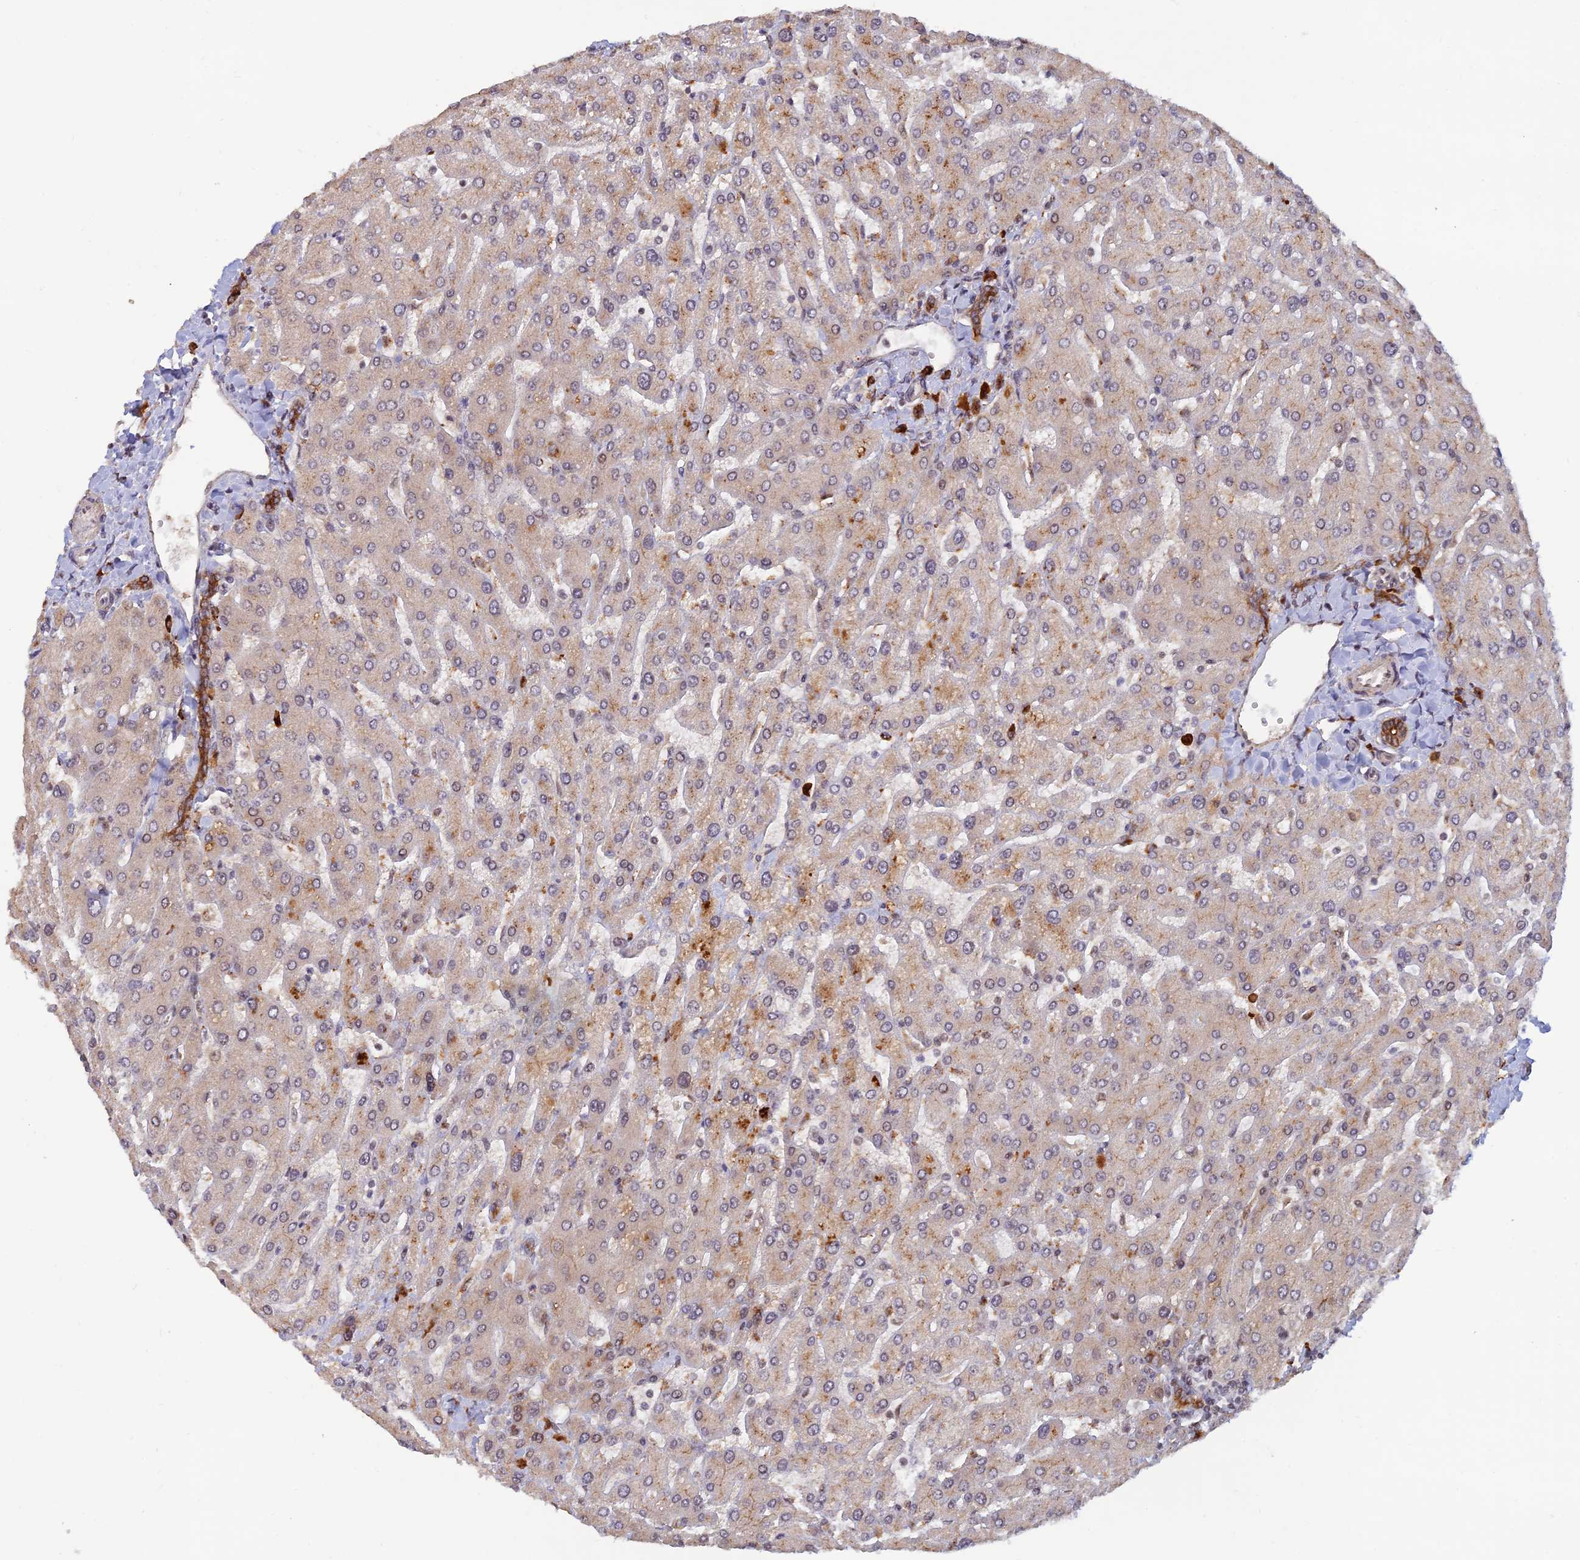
{"staining": {"intensity": "moderate", "quantity": ">75%", "location": "cytoplasmic/membranous"}, "tissue": "liver", "cell_type": "Cholangiocytes", "image_type": "normal", "snomed": [{"axis": "morphology", "description": "Normal tissue, NOS"}, {"axis": "topography", "description": "Liver"}], "caption": "Immunohistochemical staining of benign liver displays medium levels of moderate cytoplasmic/membranous expression in about >75% of cholangiocytes. Nuclei are stained in blue.", "gene": "ZNF565", "patient": {"sex": "male", "age": 55}}